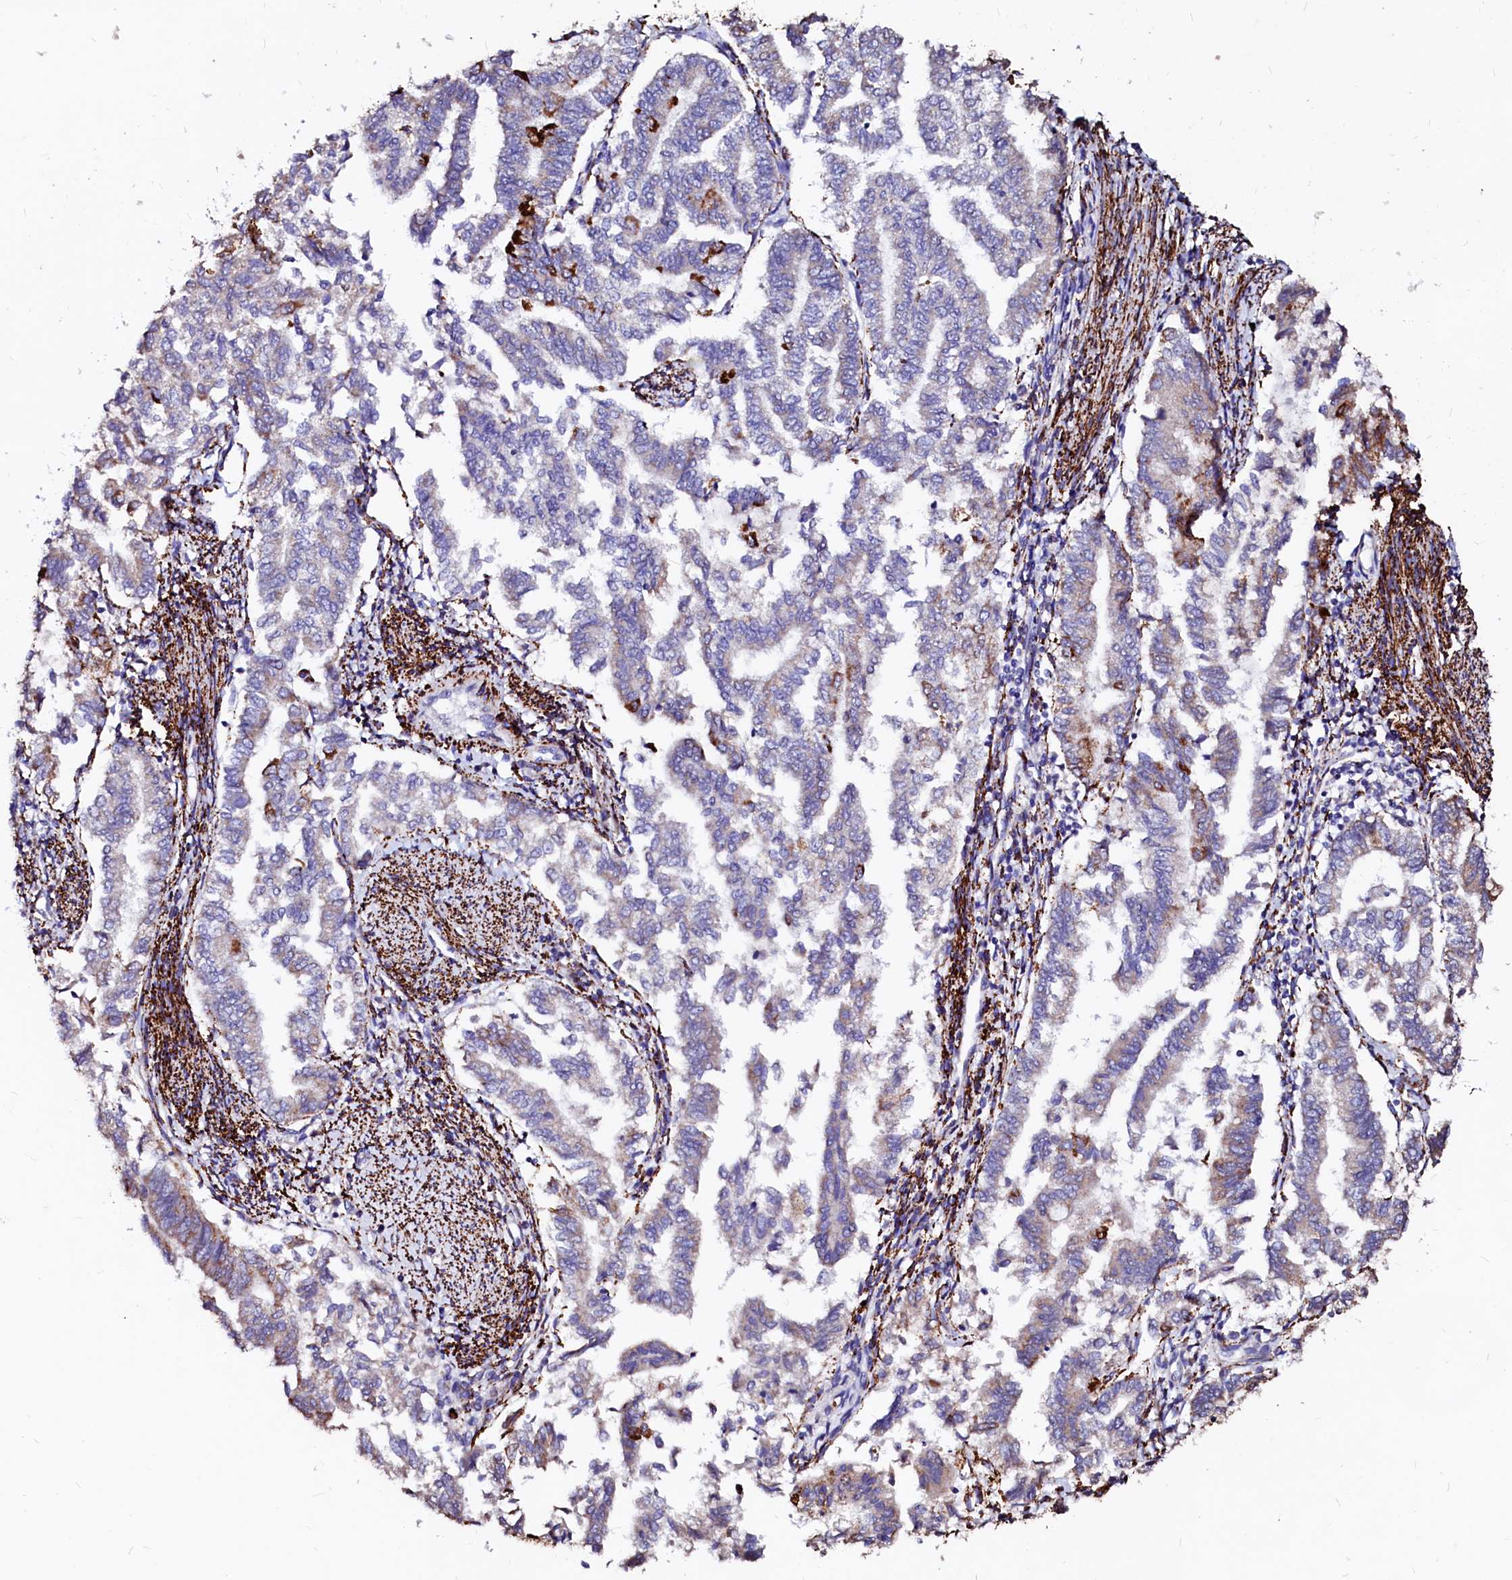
{"staining": {"intensity": "strong", "quantity": "<25%", "location": "cytoplasmic/membranous"}, "tissue": "endometrial cancer", "cell_type": "Tumor cells", "image_type": "cancer", "snomed": [{"axis": "morphology", "description": "Adenocarcinoma, NOS"}, {"axis": "topography", "description": "Endometrium"}], "caption": "Immunohistochemical staining of human endometrial cancer demonstrates medium levels of strong cytoplasmic/membranous positivity in about <25% of tumor cells.", "gene": "MAOB", "patient": {"sex": "female", "age": 79}}